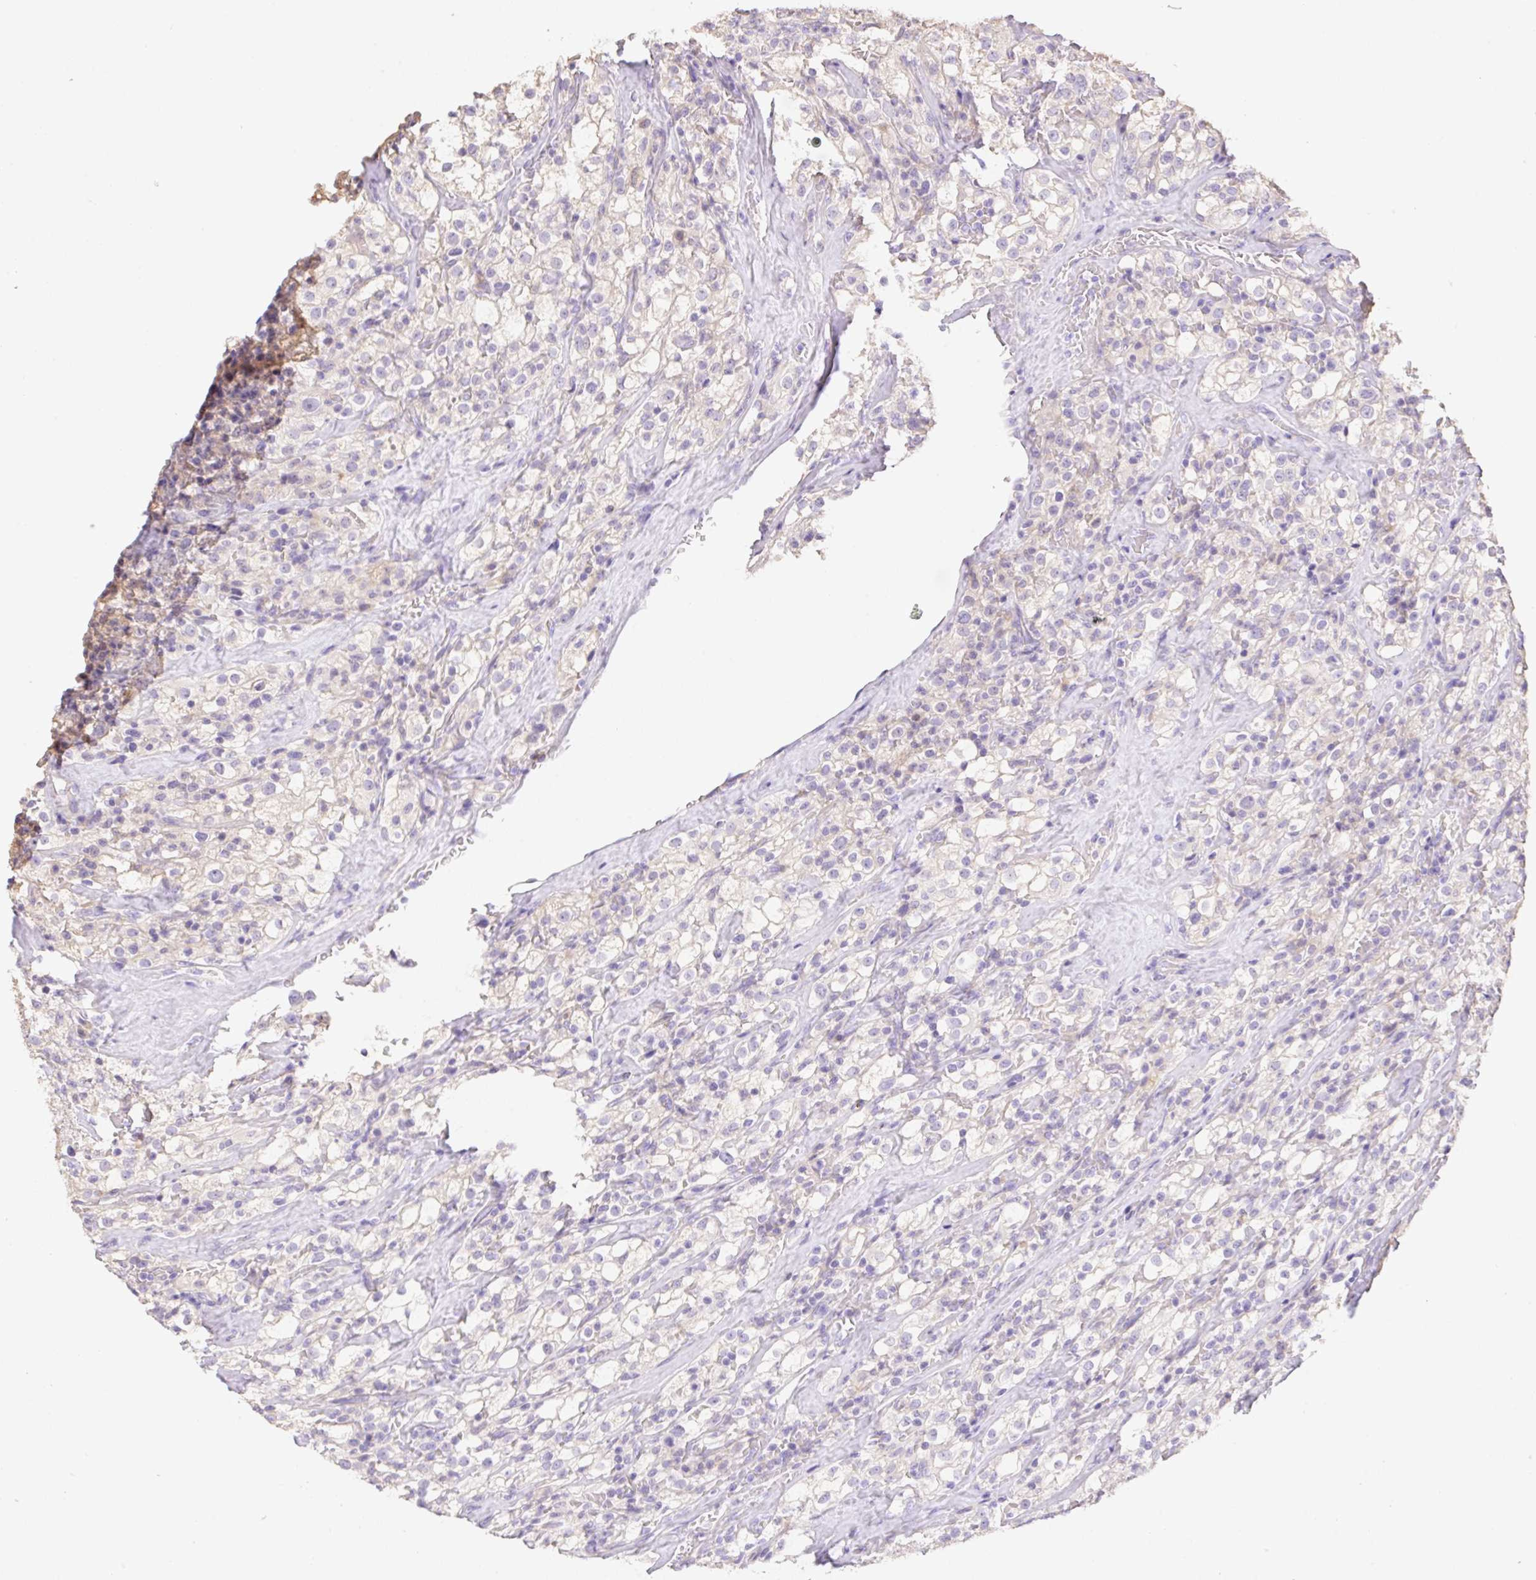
{"staining": {"intensity": "negative", "quantity": "none", "location": "none"}, "tissue": "renal cancer", "cell_type": "Tumor cells", "image_type": "cancer", "snomed": [{"axis": "morphology", "description": "Adenocarcinoma, NOS"}, {"axis": "topography", "description": "Kidney"}], "caption": "Protein analysis of renal cancer displays no significant expression in tumor cells.", "gene": "COPZ2", "patient": {"sex": "female", "age": 74}}